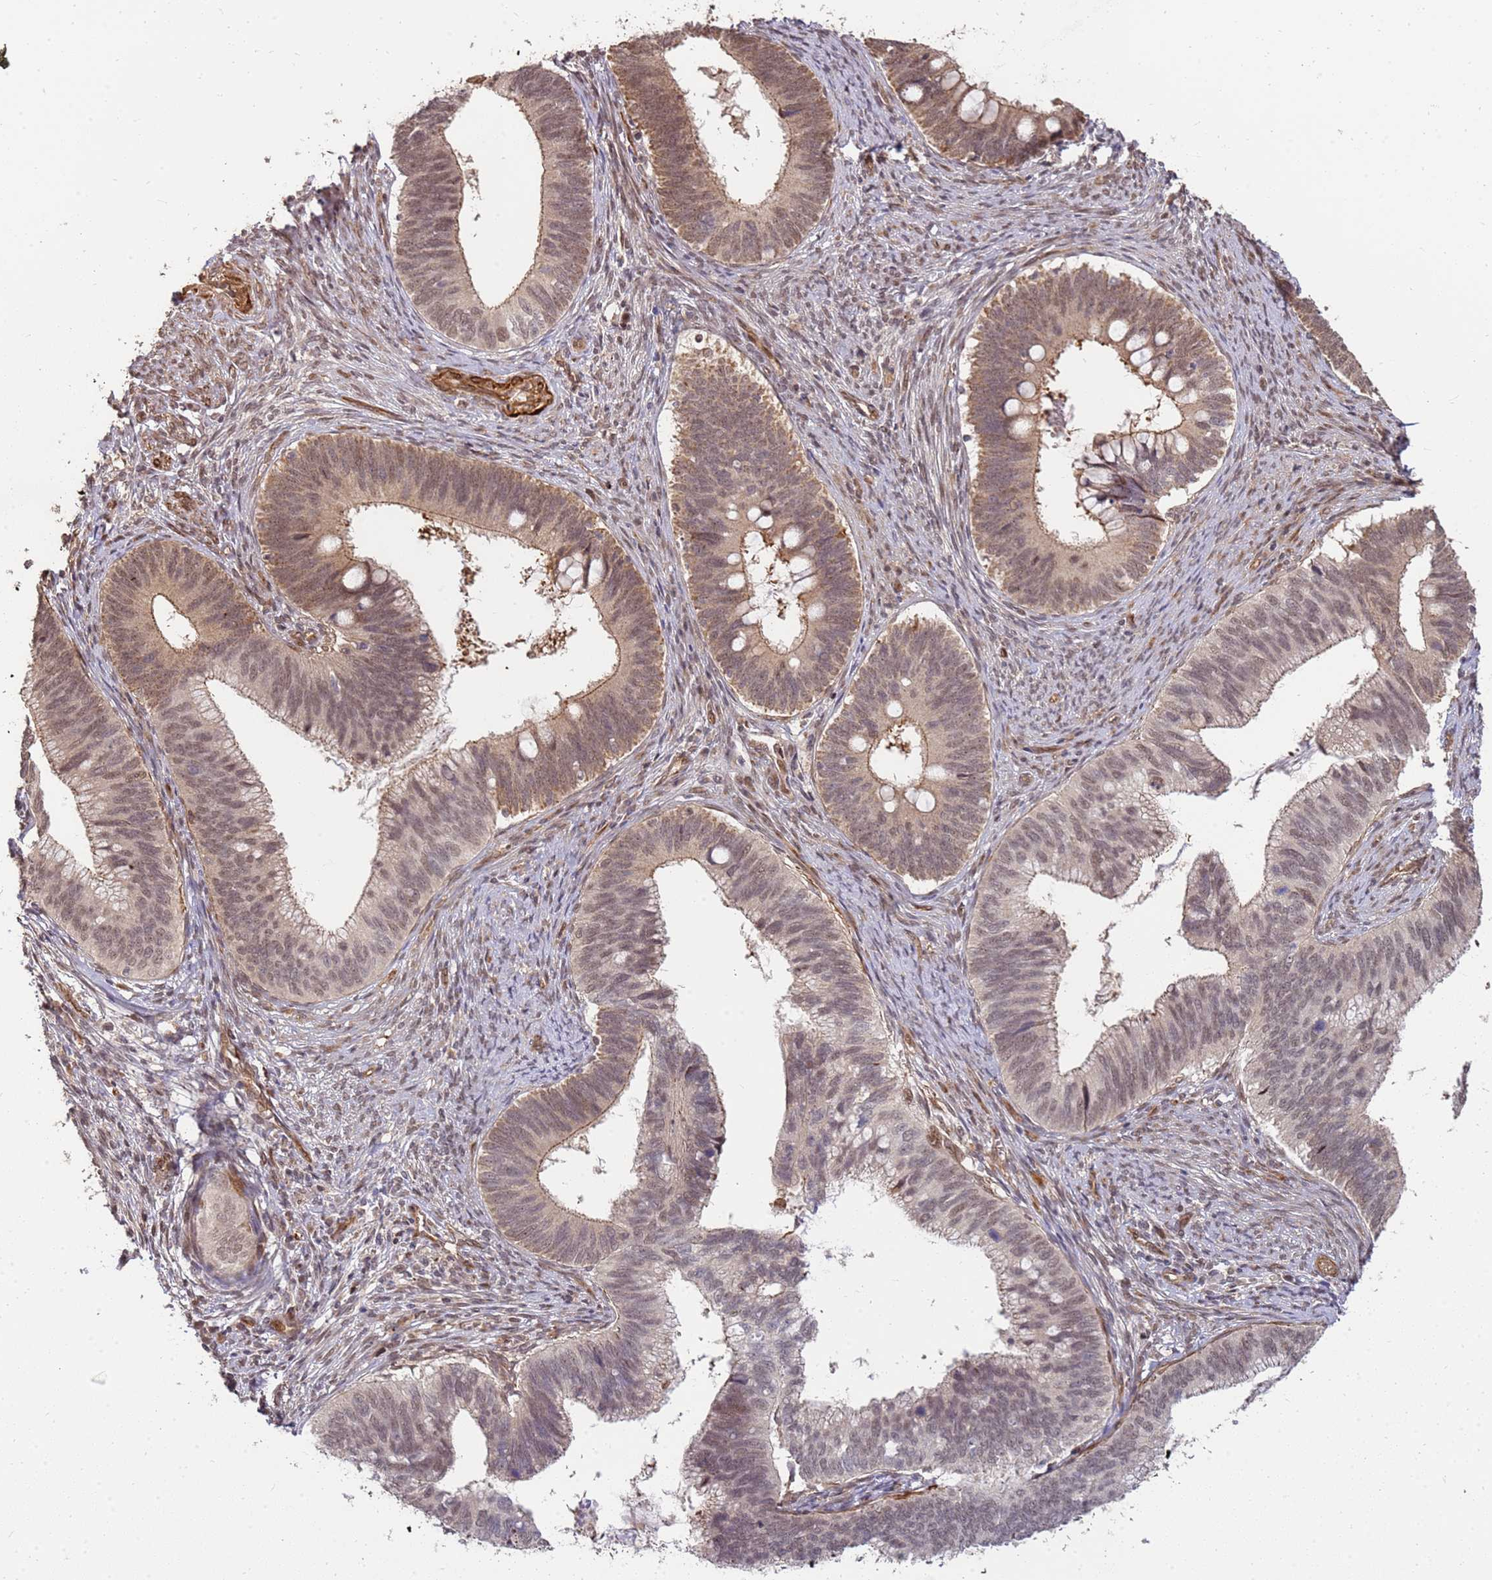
{"staining": {"intensity": "moderate", "quantity": ">75%", "location": "nuclear"}, "tissue": "cervical cancer", "cell_type": "Tumor cells", "image_type": "cancer", "snomed": [{"axis": "morphology", "description": "Adenocarcinoma, NOS"}, {"axis": "topography", "description": "Cervix"}], "caption": "A brown stain highlights moderate nuclear staining of a protein in human cervical cancer tumor cells. (Stains: DAB (3,3'-diaminobenzidine) in brown, nuclei in blue, Microscopy: brightfield microscopy at high magnification).", "gene": "ST18", "patient": {"sex": "female", "age": 42}}